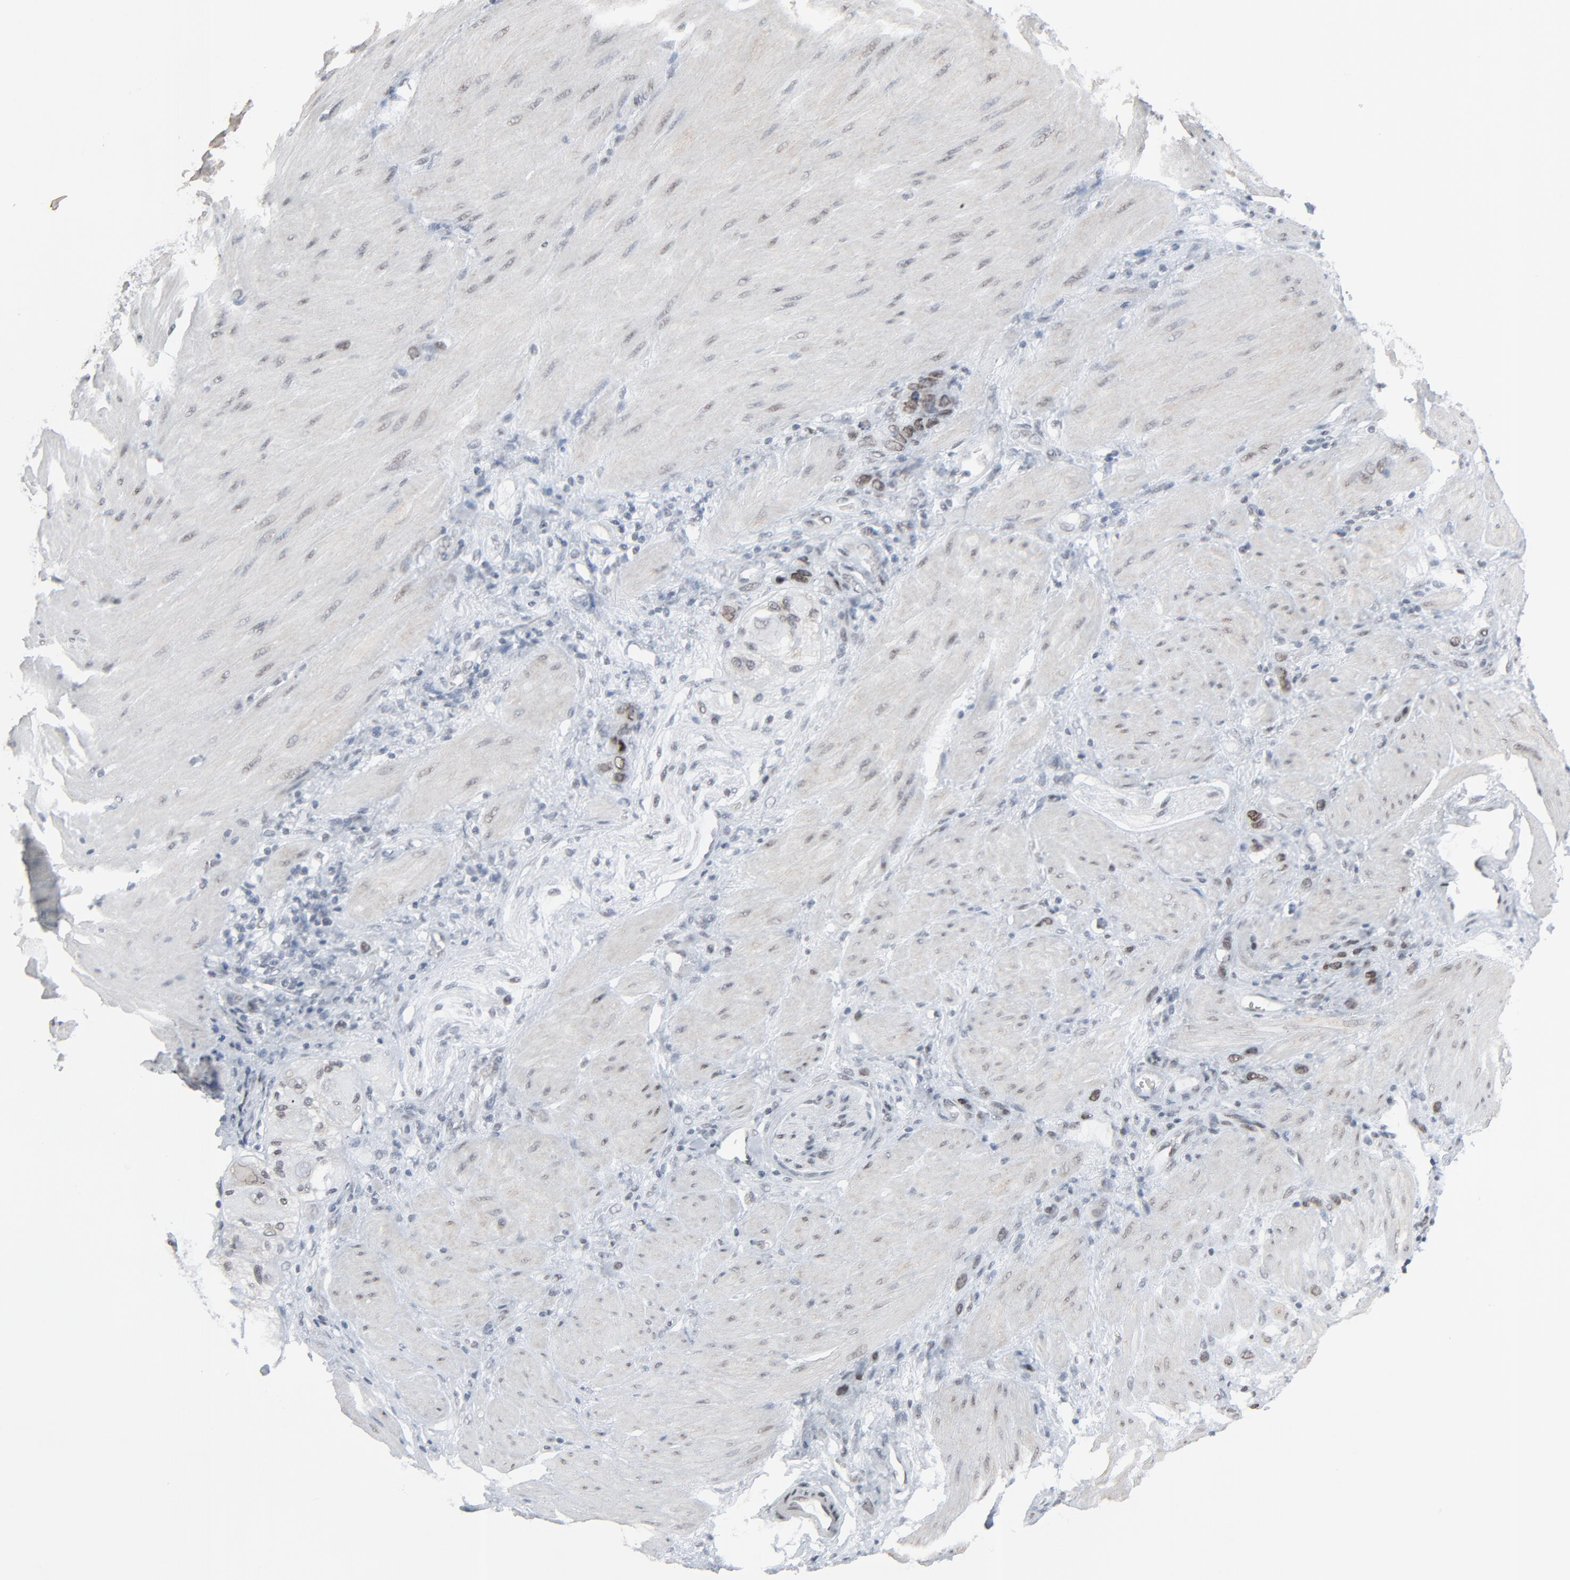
{"staining": {"intensity": "moderate", "quantity": "25%-75%", "location": "nuclear"}, "tissue": "stomach cancer", "cell_type": "Tumor cells", "image_type": "cancer", "snomed": [{"axis": "morphology", "description": "Normal tissue, NOS"}, {"axis": "morphology", "description": "Adenocarcinoma, NOS"}, {"axis": "topography", "description": "Stomach"}], "caption": "IHC of adenocarcinoma (stomach) shows medium levels of moderate nuclear expression in about 25%-75% of tumor cells.", "gene": "FBXO28", "patient": {"sex": "male", "age": 82}}